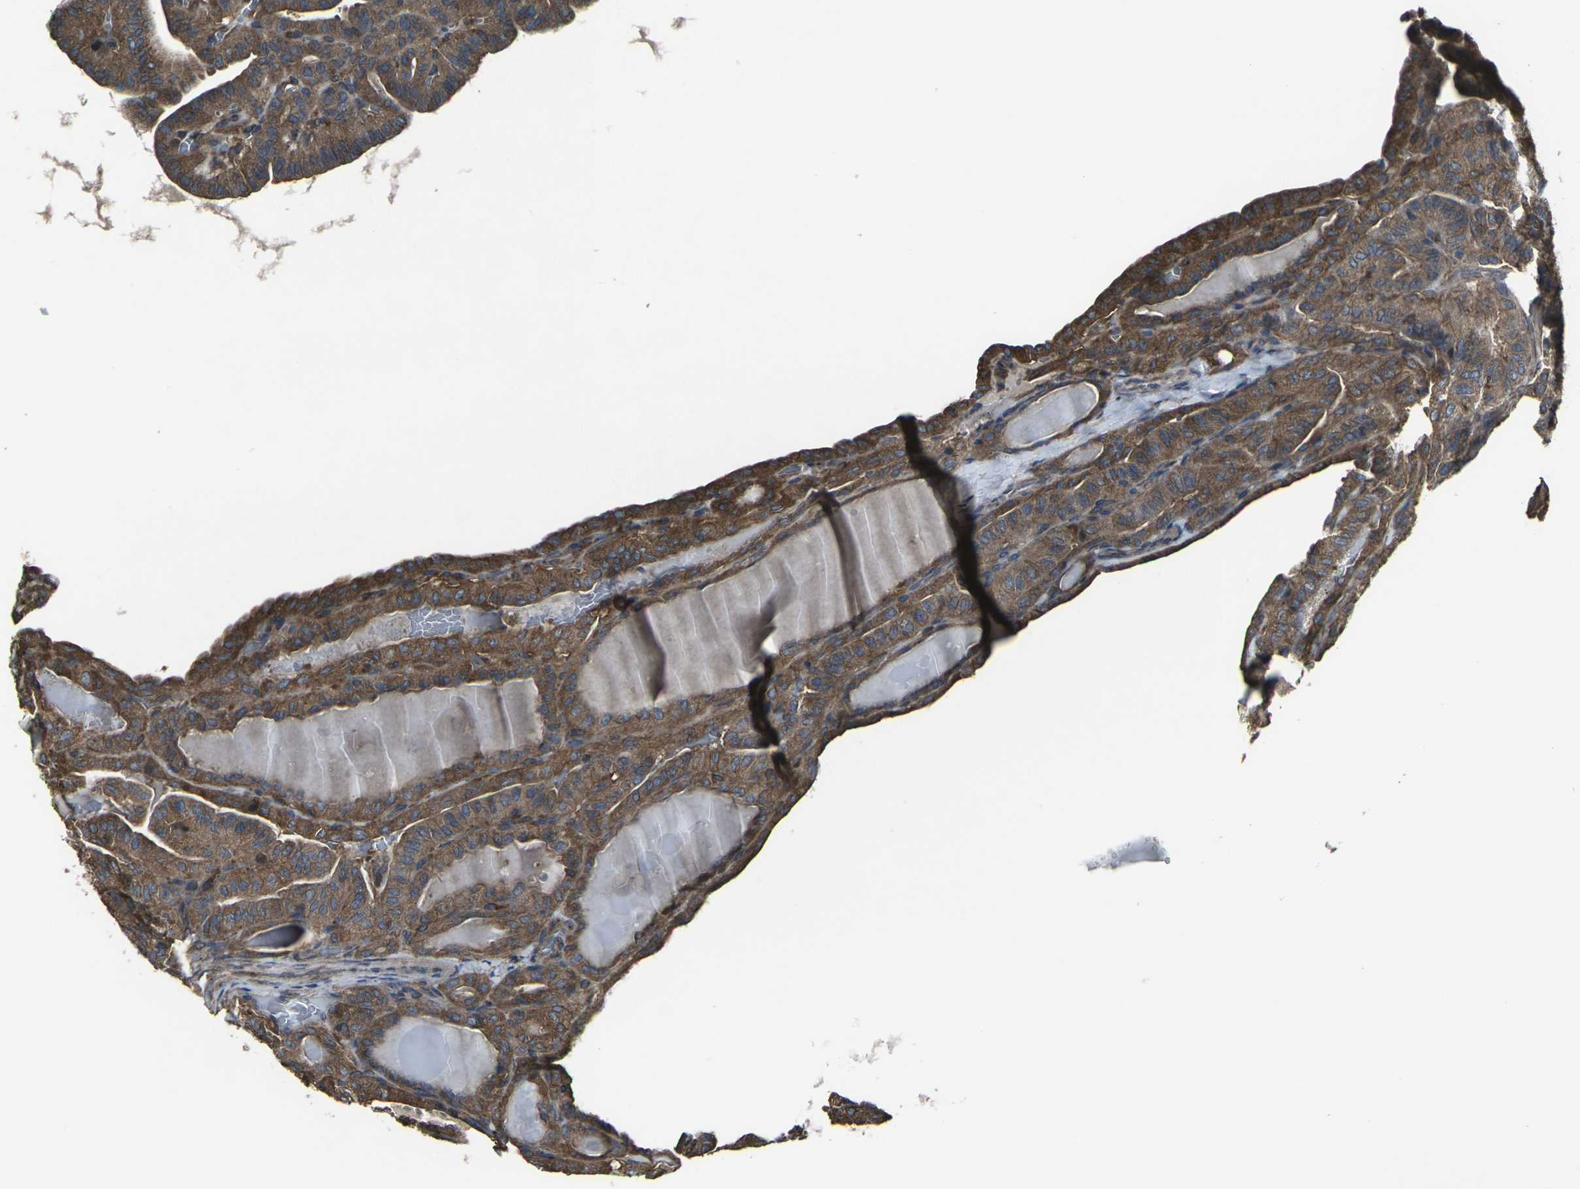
{"staining": {"intensity": "moderate", "quantity": ">75%", "location": "cytoplasmic/membranous"}, "tissue": "thyroid cancer", "cell_type": "Tumor cells", "image_type": "cancer", "snomed": [{"axis": "morphology", "description": "Papillary adenocarcinoma, NOS"}, {"axis": "topography", "description": "Thyroid gland"}], "caption": "An image showing moderate cytoplasmic/membranous staining in about >75% of tumor cells in thyroid papillary adenocarcinoma, as visualized by brown immunohistochemical staining.", "gene": "PRKACB", "patient": {"sex": "male", "age": 77}}